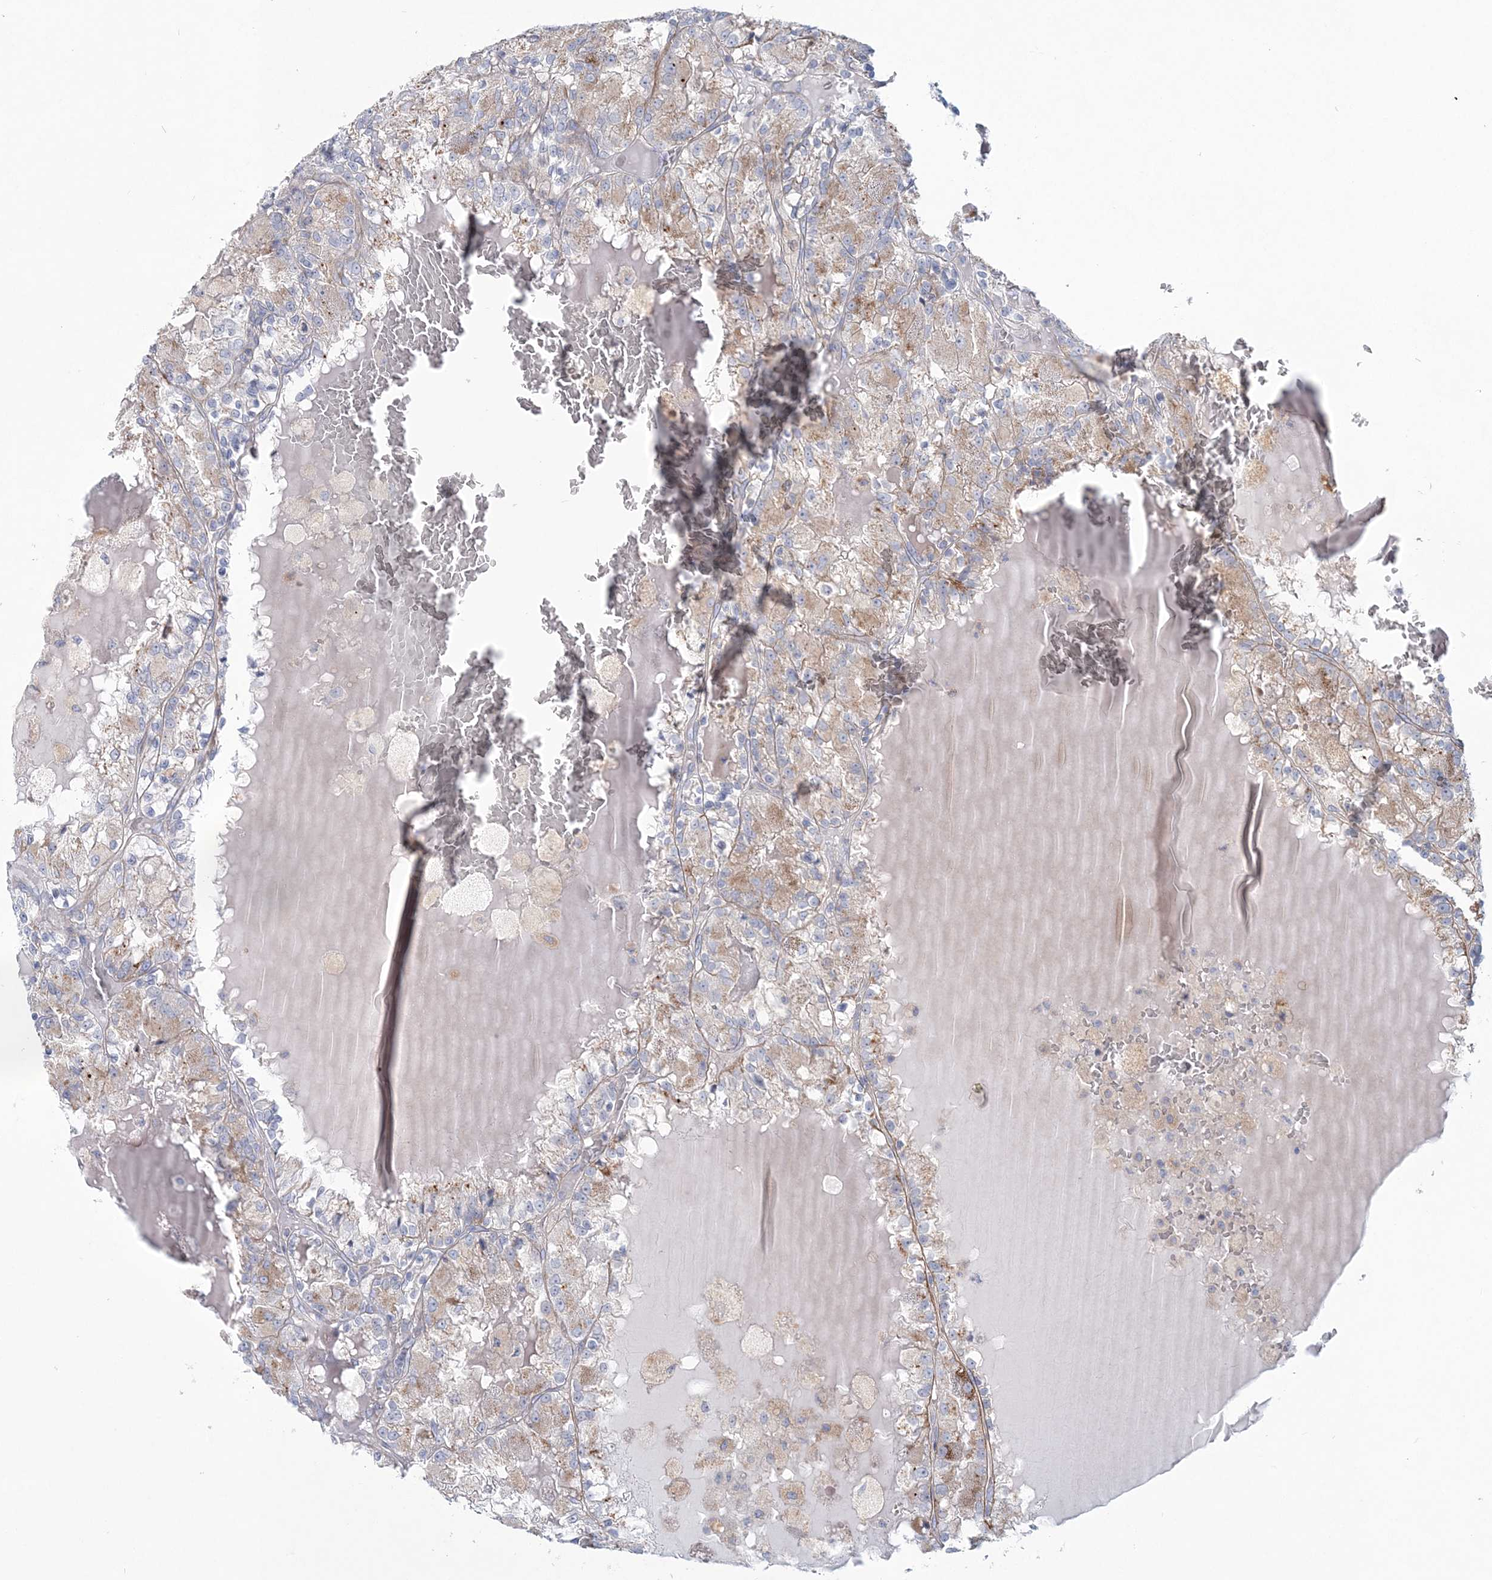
{"staining": {"intensity": "weak", "quantity": "25%-75%", "location": "cytoplasmic/membranous"}, "tissue": "renal cancer", "cell_type": "Tumor cells", "image_type": "cancer", "snomed": [{"axis": "morphology", "description": "Adenocarcinoma, NOS"}, {"axis": "topography", "description": "Kidney"}], "caption": "DAB (3,3'-diaminobenzidine) immunohistochemical staining of adenocarcinoma (renal) exhibits weak cytoplasmic/membranous protein expression in approximately 25%-75% of tumor cells.", "gene": "ADGB", "patient": {"sex": "female", "age": 56}}